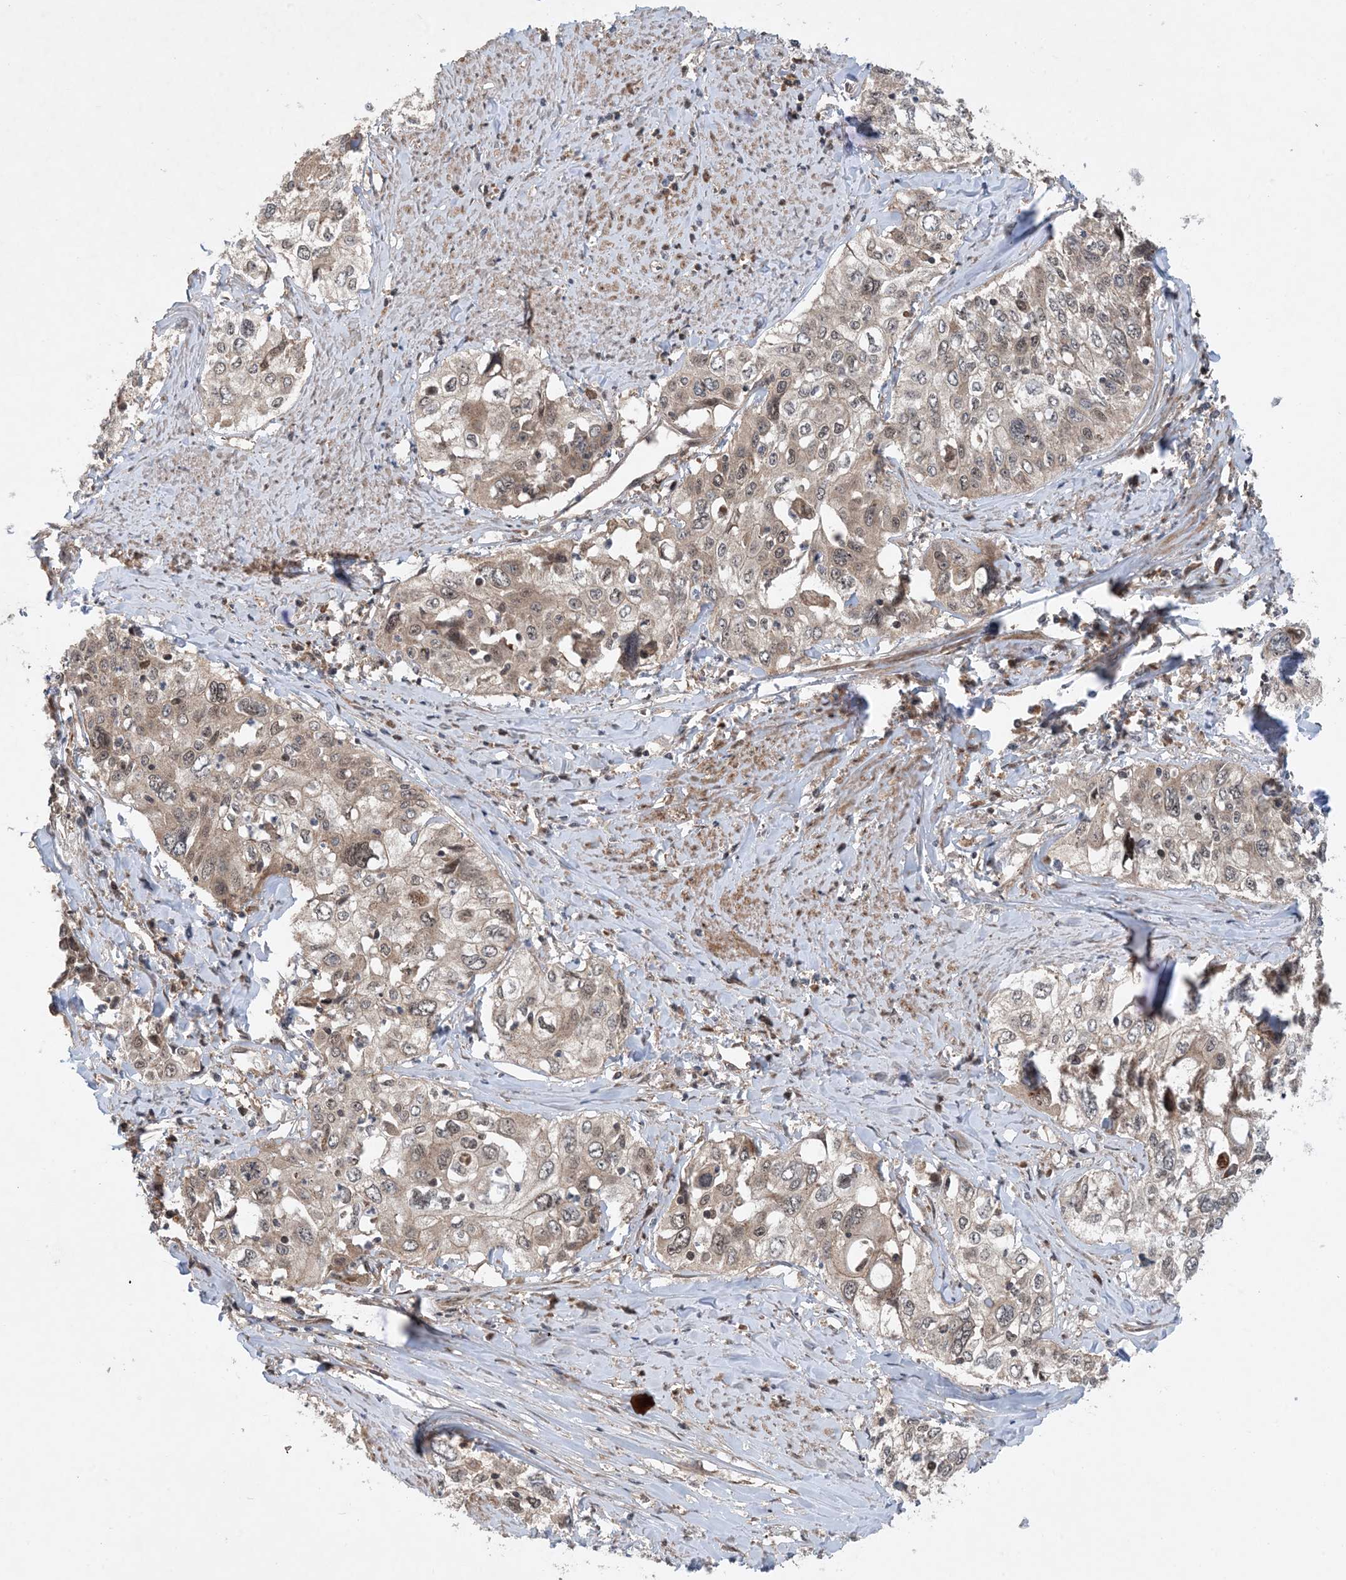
{"staining": {"intensity": "weak", "quantity": ">75%", "location": "cytoplasmic/membranous"}, "tissue": "cervical cancer", "cell_type": "Tumor cells", "image_type": "cancer", "snomed": [{"axis": "morphology", "description": "Squamous cell carcinoma, NOS"}, {"axis": "topography", "description": "Cervix"}], "caption": "An immunohistochemistry (IHC) histopathology image of neoplastic tissue is shown. Protein staining in brown labels weak cytoplasmic/membranous positivity in cervical cancer (squamous cell carcinoma) within tumor cells.", "gene": "HEMK1", "patient": {"sex": "female", "age": 31}}